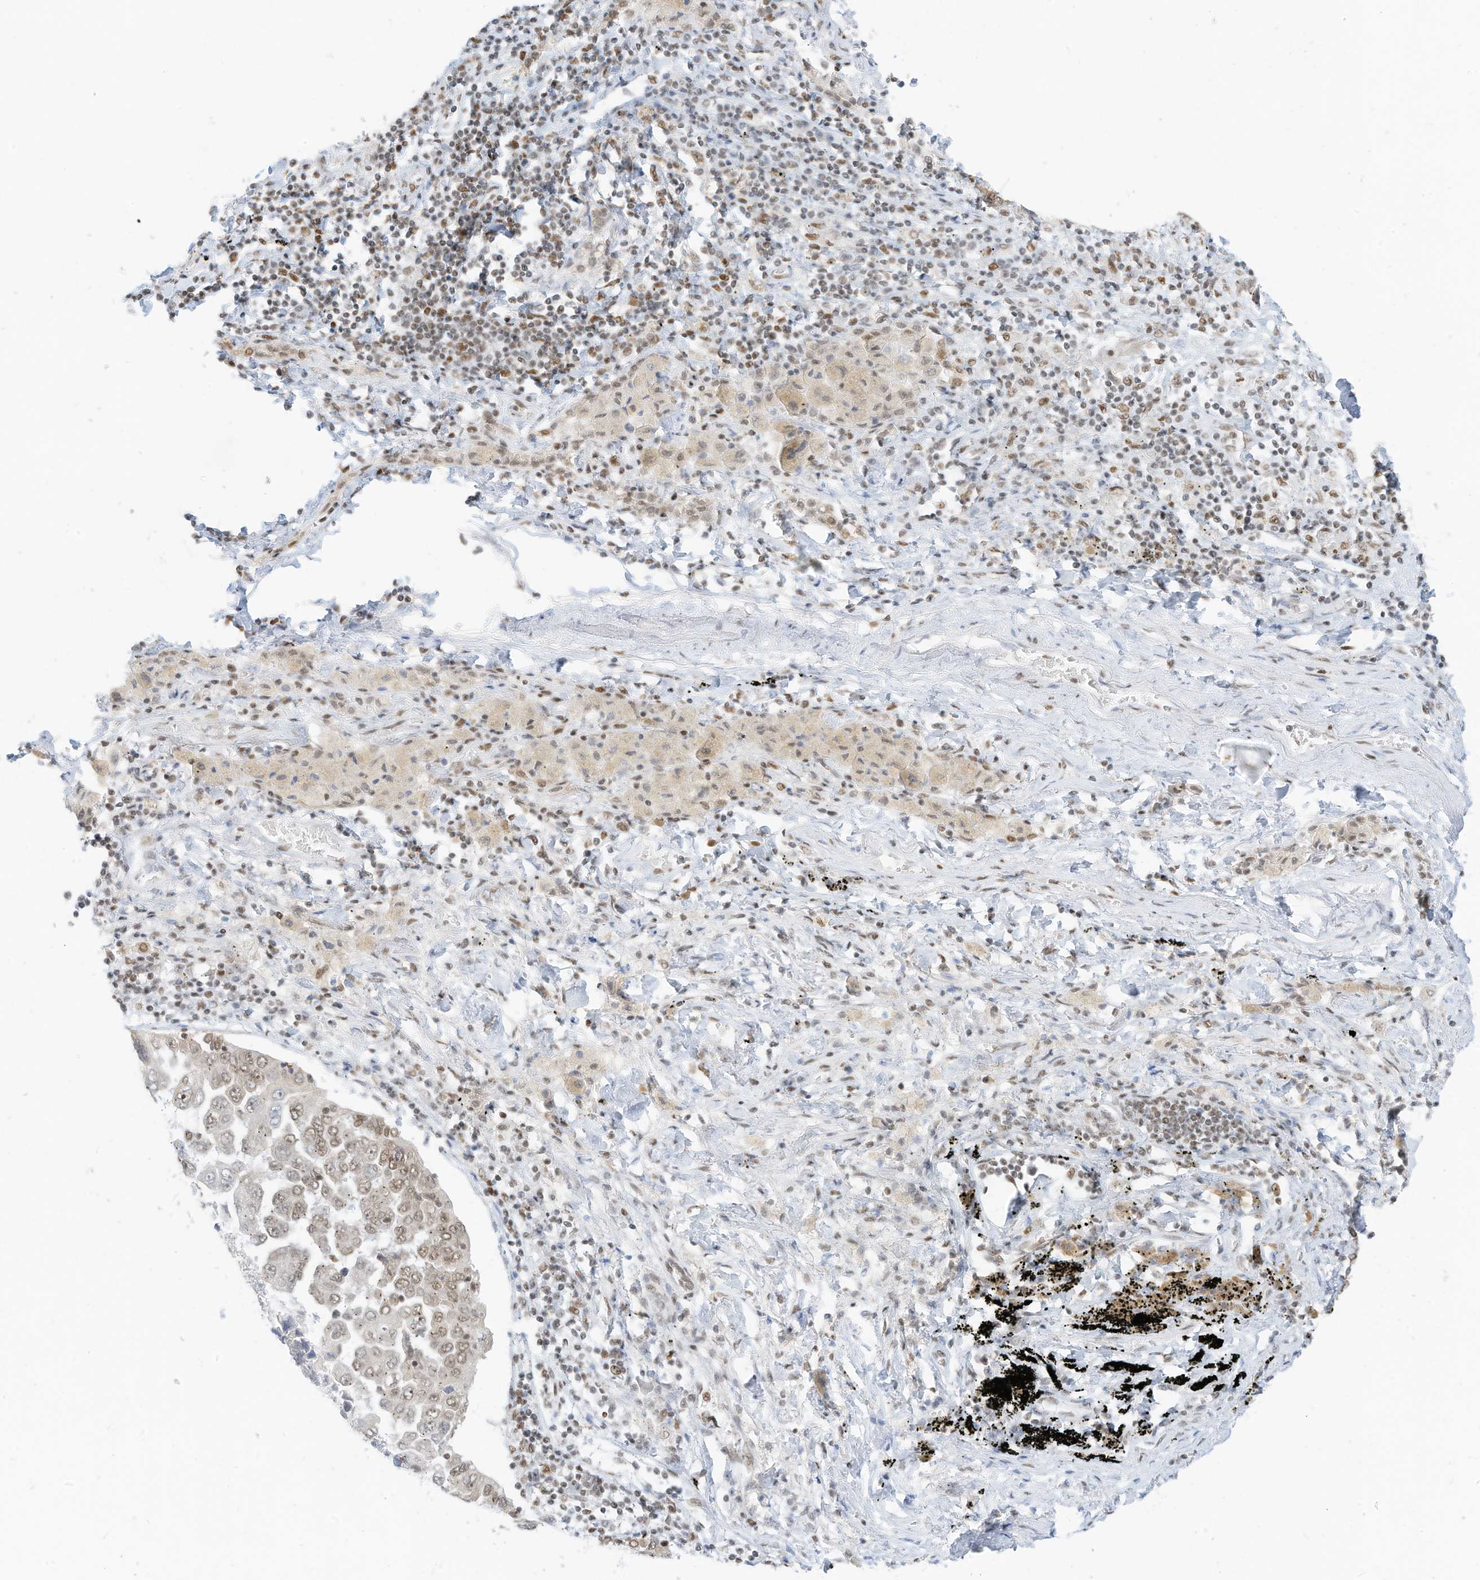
{"staining": {"intensity": "weak", "quantity": ">75%", "location": "nuclear"}, "tissue": "lung cancer", "cell_type": "Tumor cells", "image_type": "cancer", "snomed": [{"axis": "morphology", "description": "Adenocarcinoma, NOS"}, {"axis": "topography", "description": "Lung"}], "caption": "A brown stain labels weak nuclear staining of a protein in human lung cancer (adenocarcinoma) tumor cells.", "gene": "SMARCA2", "patient": {"sex": "female", "age": 51}}